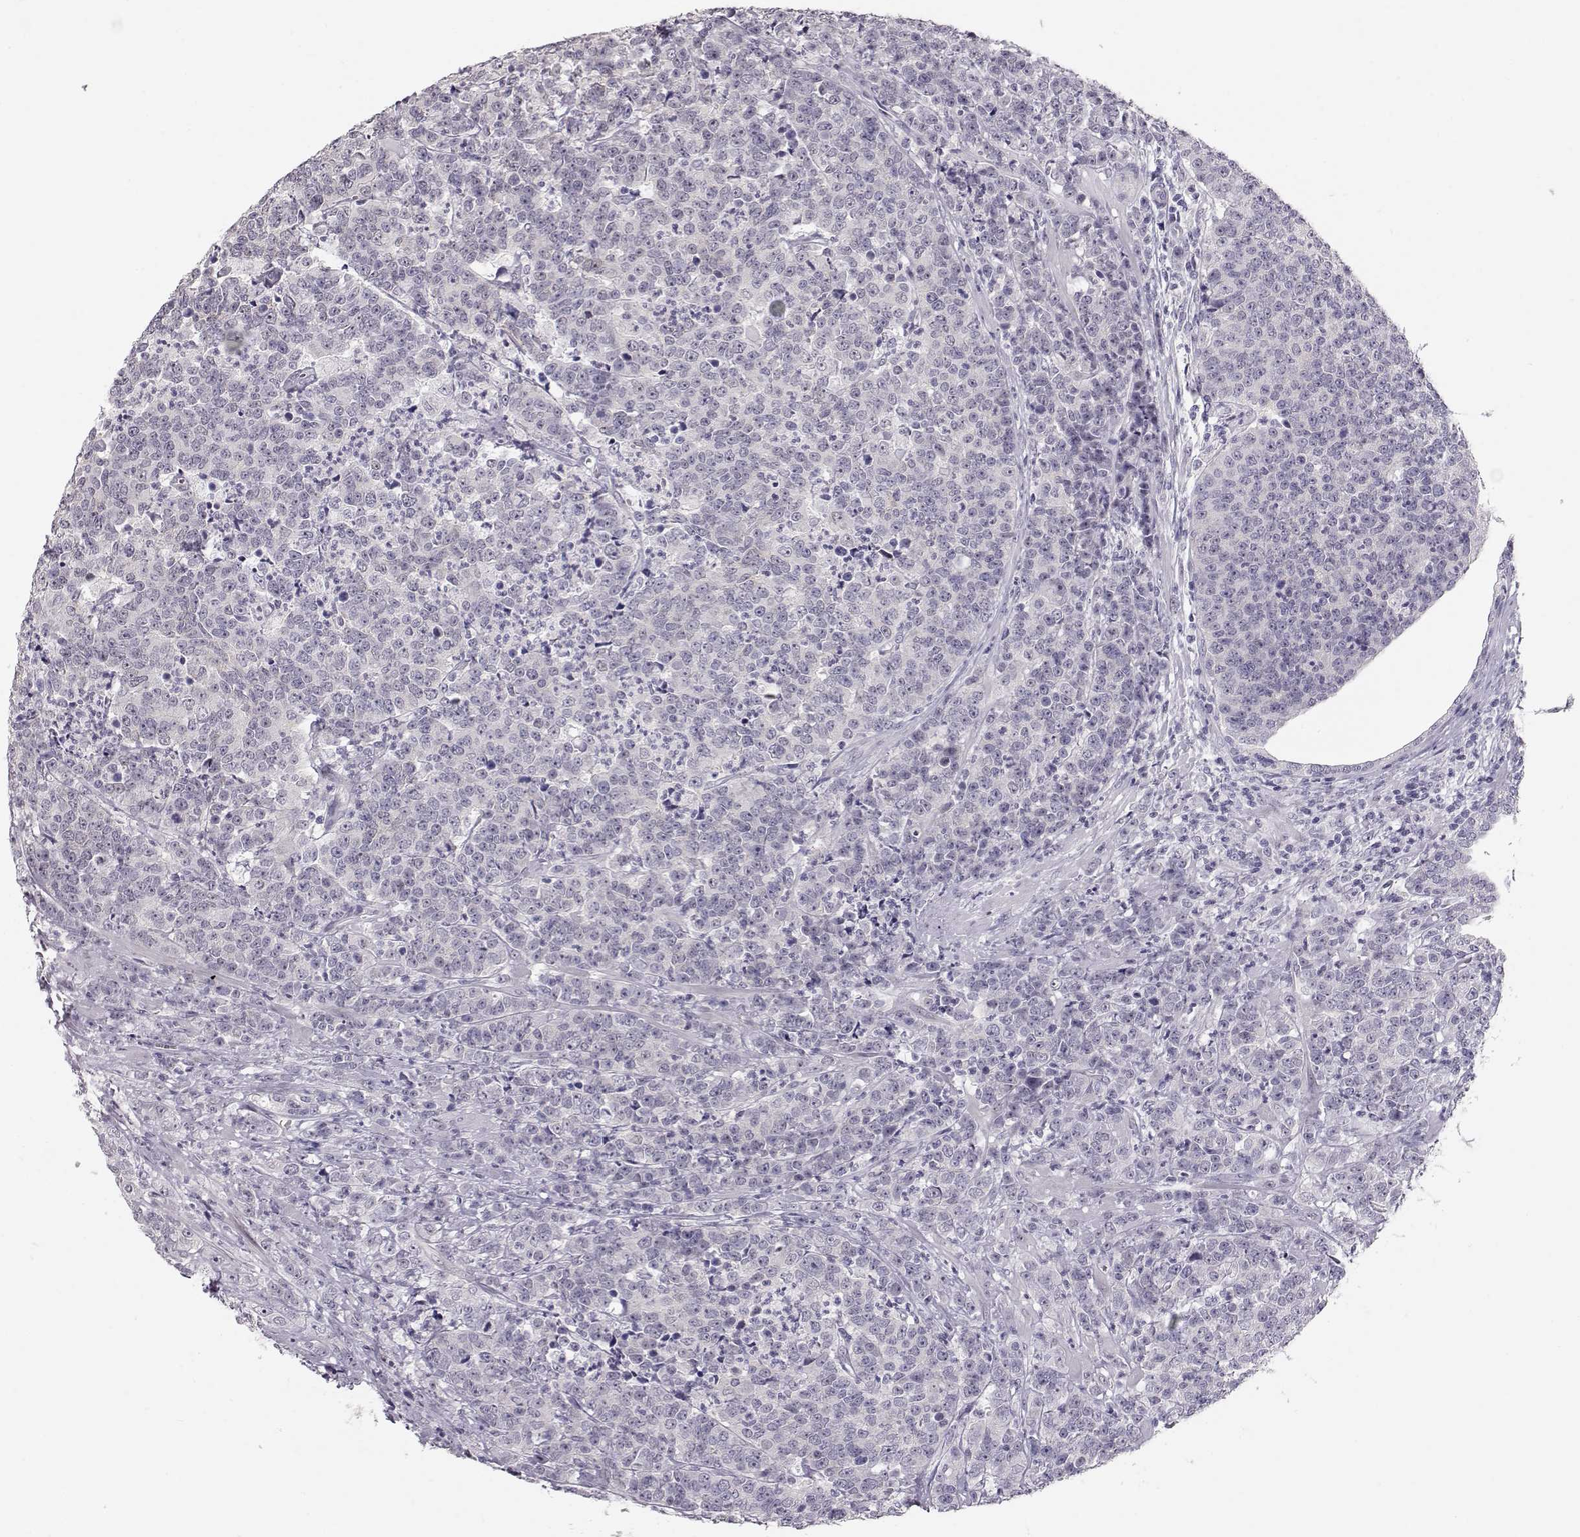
{"staining": {"intensity": "negative", "quantity": "none", "location": "none"}, "tissue": "prostate cancer", "cell_type": "Tumor cells", "image_type": "cancer", "snomed": [{"axis": "morphology", "description": "Adenocarcinoma, NOS"}, {"axis": "topography", "description": "Prostate"}], "caption": "The image exhibits no staining of tumor cells in prostate adenocarcinoma.", "gene": "FAM205A", "patient": {"sex": "male", "age": 67}}